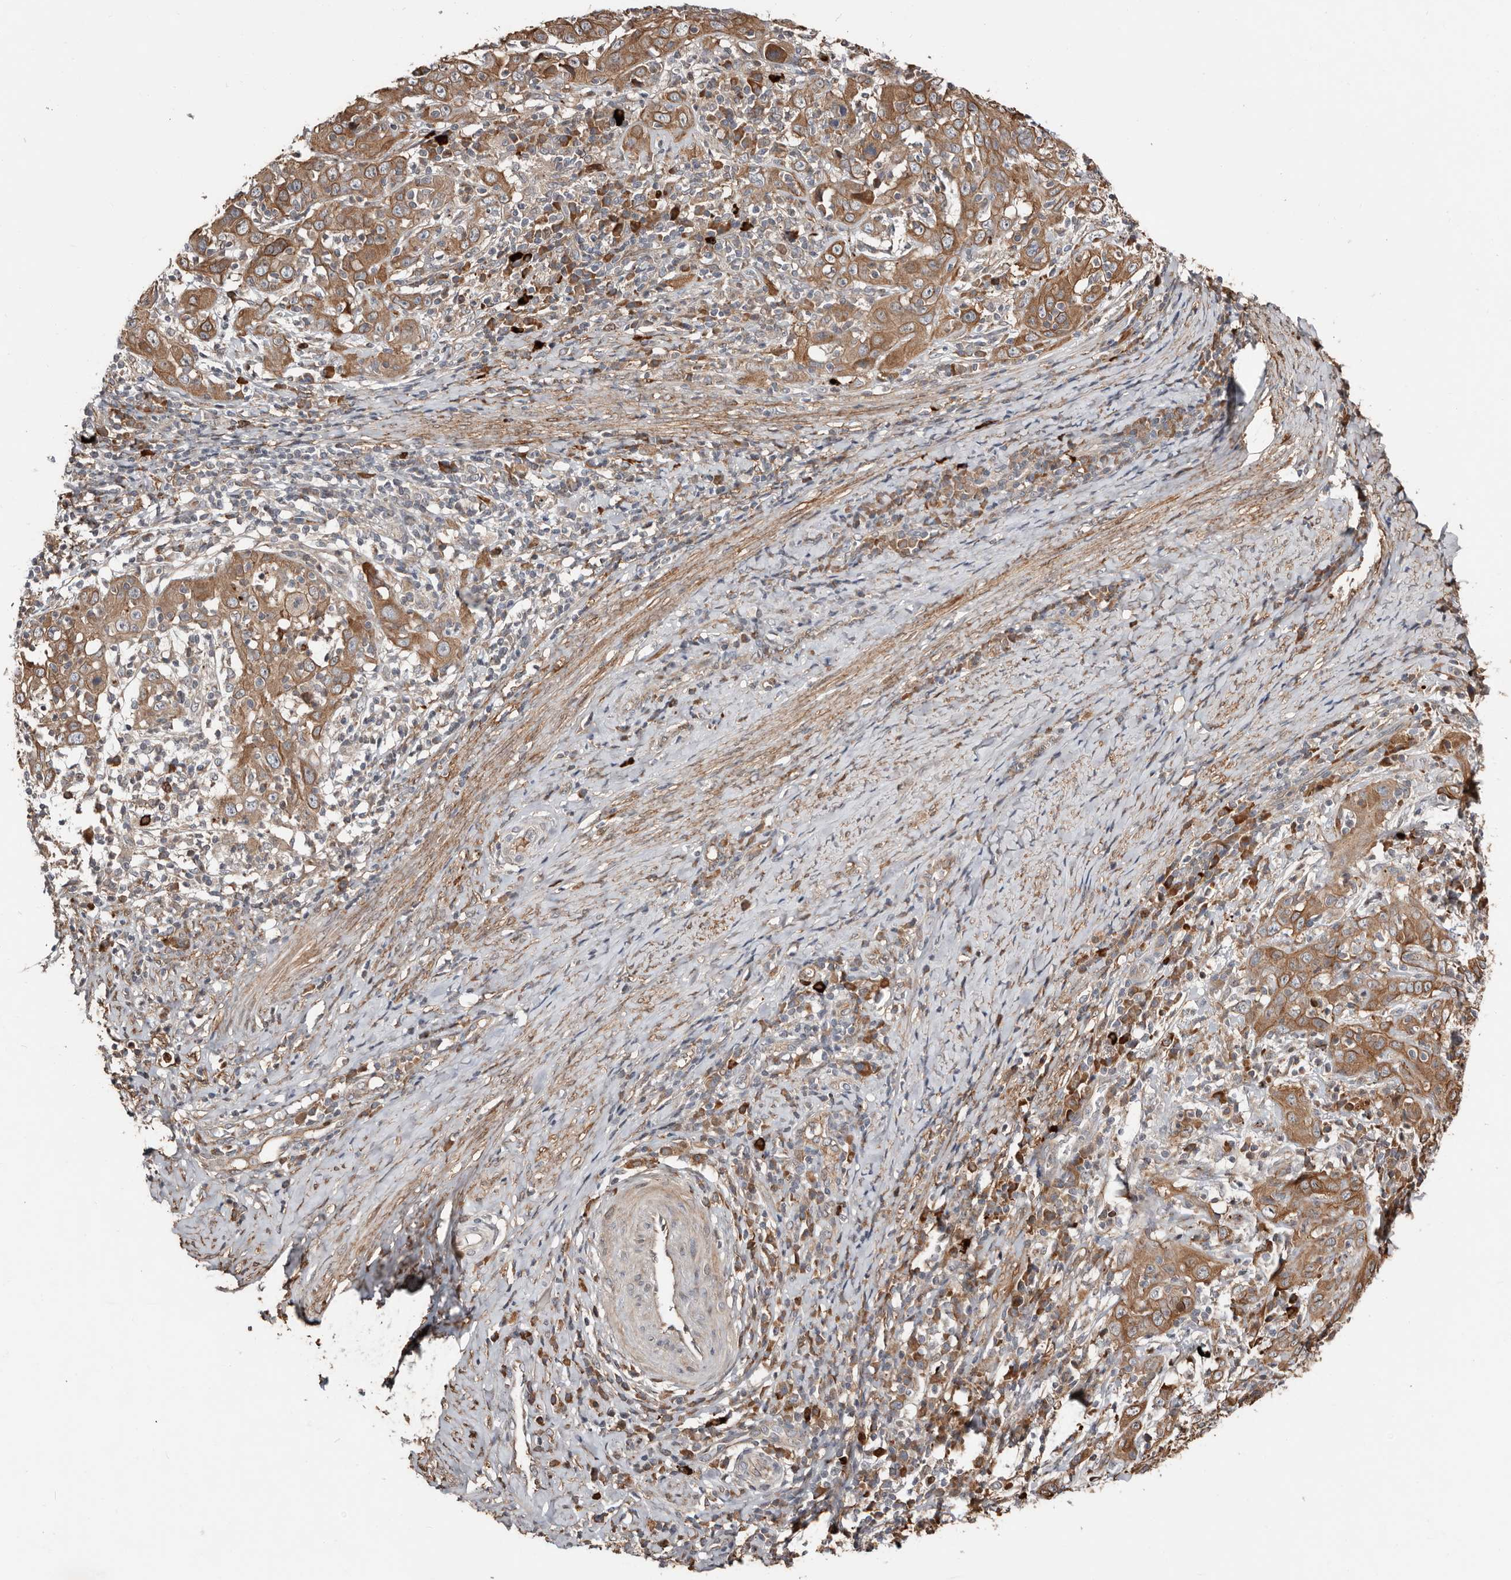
{"staining": {"intensity": "moderate", "quantity": ">75%", "location": "cytoplasmic/membranous"}, "tissue": "cervical cancer", "cell_type": "Tumor cells", "image_type": "cancer", "snomed": [{"axis": "morphology", "description": "Squamous cell carcinoma, NOS"}, {"axis": "topography", "description": "Cervix"}], "caption": "High-magnification brightfield microscopy of squamous cell carcinoma (cervical) stained with DAB (3,3'-diaminobenzidine) (brown) and counterstained with hematoxylin (blue). tumor cells exhibit moderate cytoplasmic/membranous staining is present in about>75% of cells.", "gene": "SMYD4", "patient": {"sex": "female", "age": 46}}